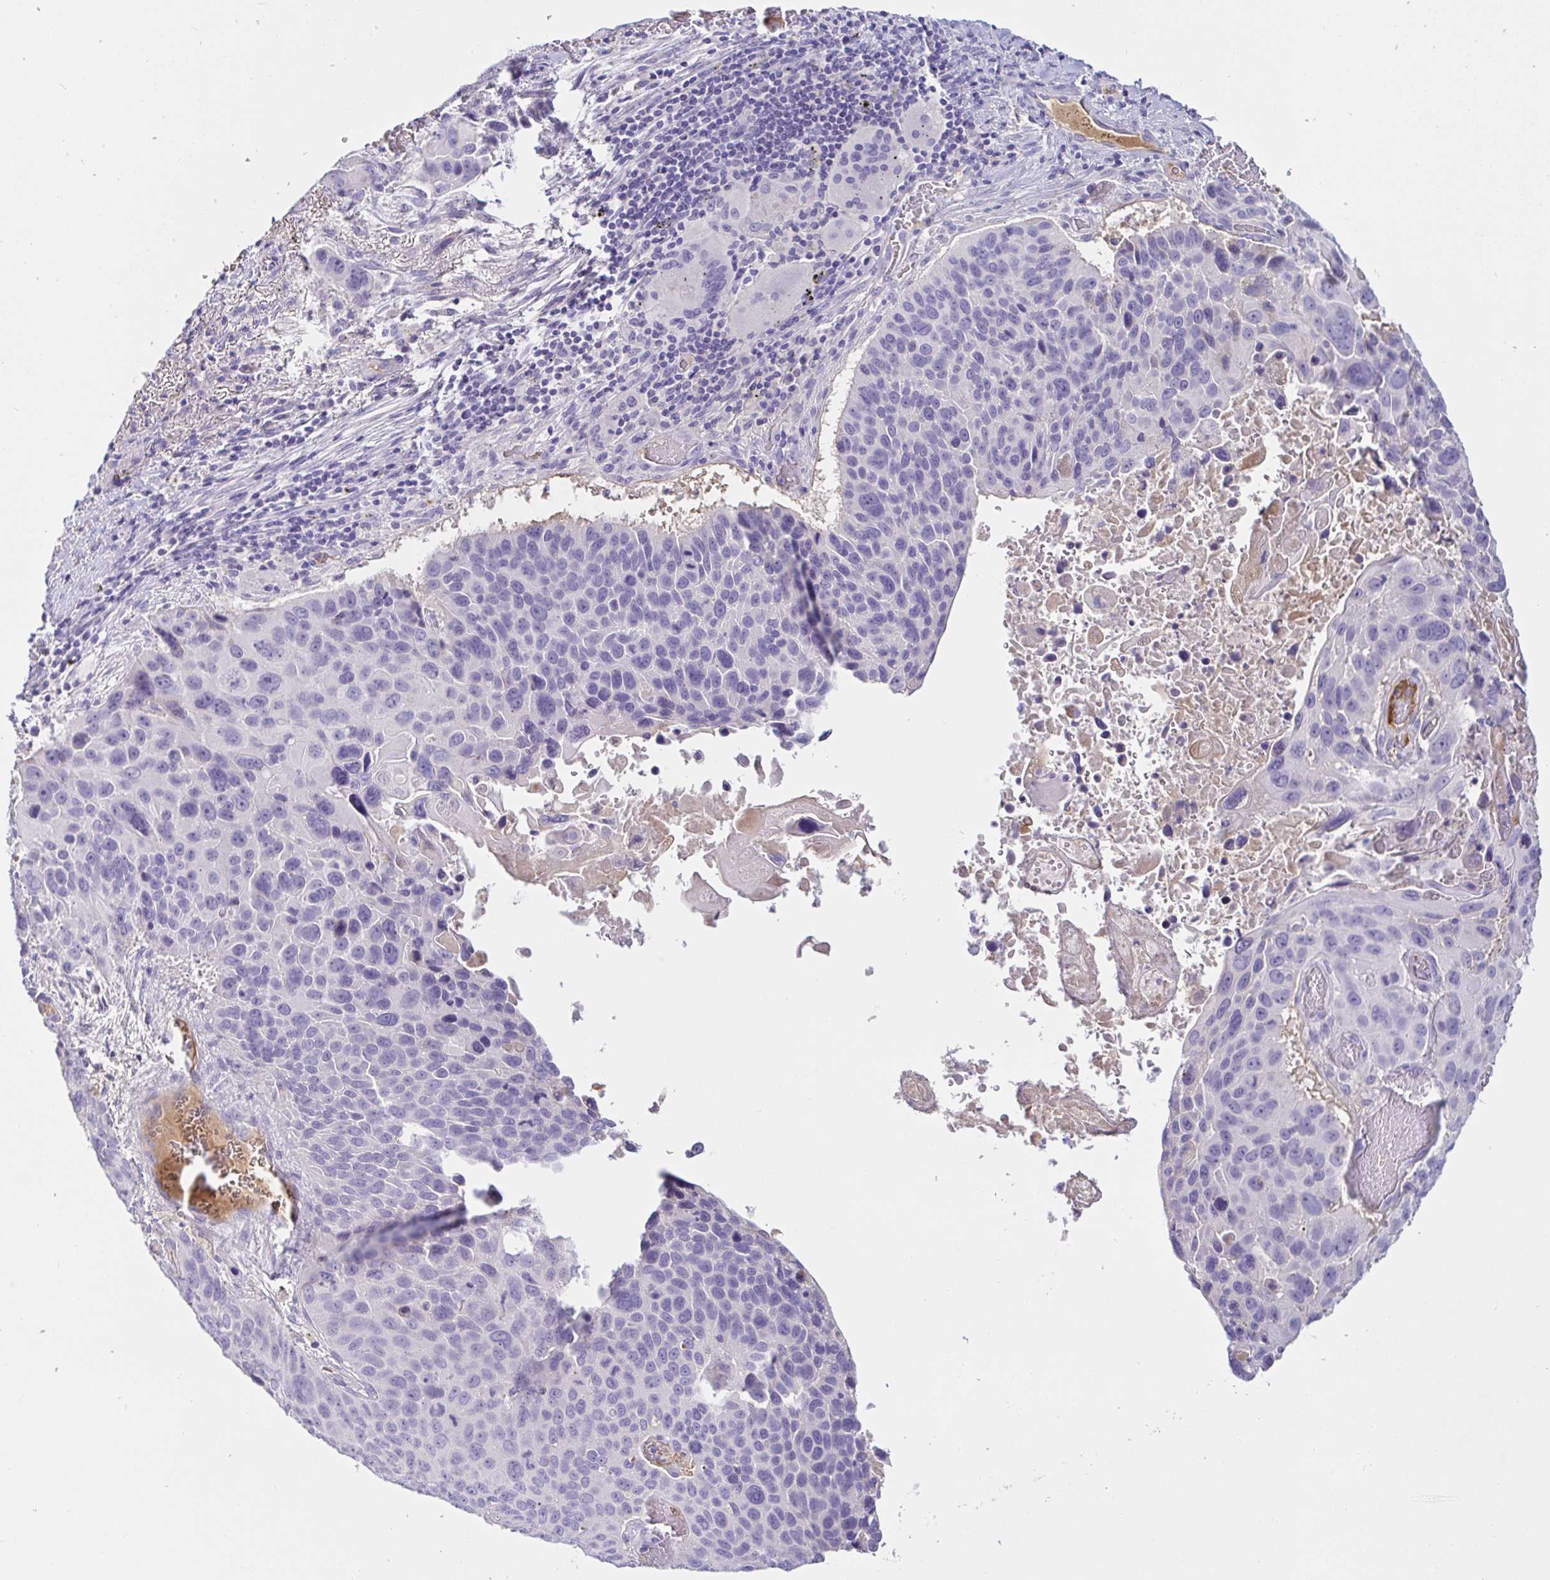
{"staining": {"intensity": "negative", "quantity": "none", "location": "none"}, "tissue": "lung cancer", "cell_type": "Tumor cells", "image_type": "cancer", "snomed": [{"axis": "morphology", "description": "Squamous cell carcinoma, NOS"}, {"axis": "topography", "description": "Lung"}], "caption": "Lung cancer was stained to show a protein in brown. There is no significant positivity in tumor cells. (Stains: DAB (3,3'-diaminobenzidine) immunohistochemistry (IHC) with hematoxylin counter stain, Microscopy: brightfield microscopy at high magnification).", "gene": "SAA4", "patient": {"sex": "male", "age": 68}}